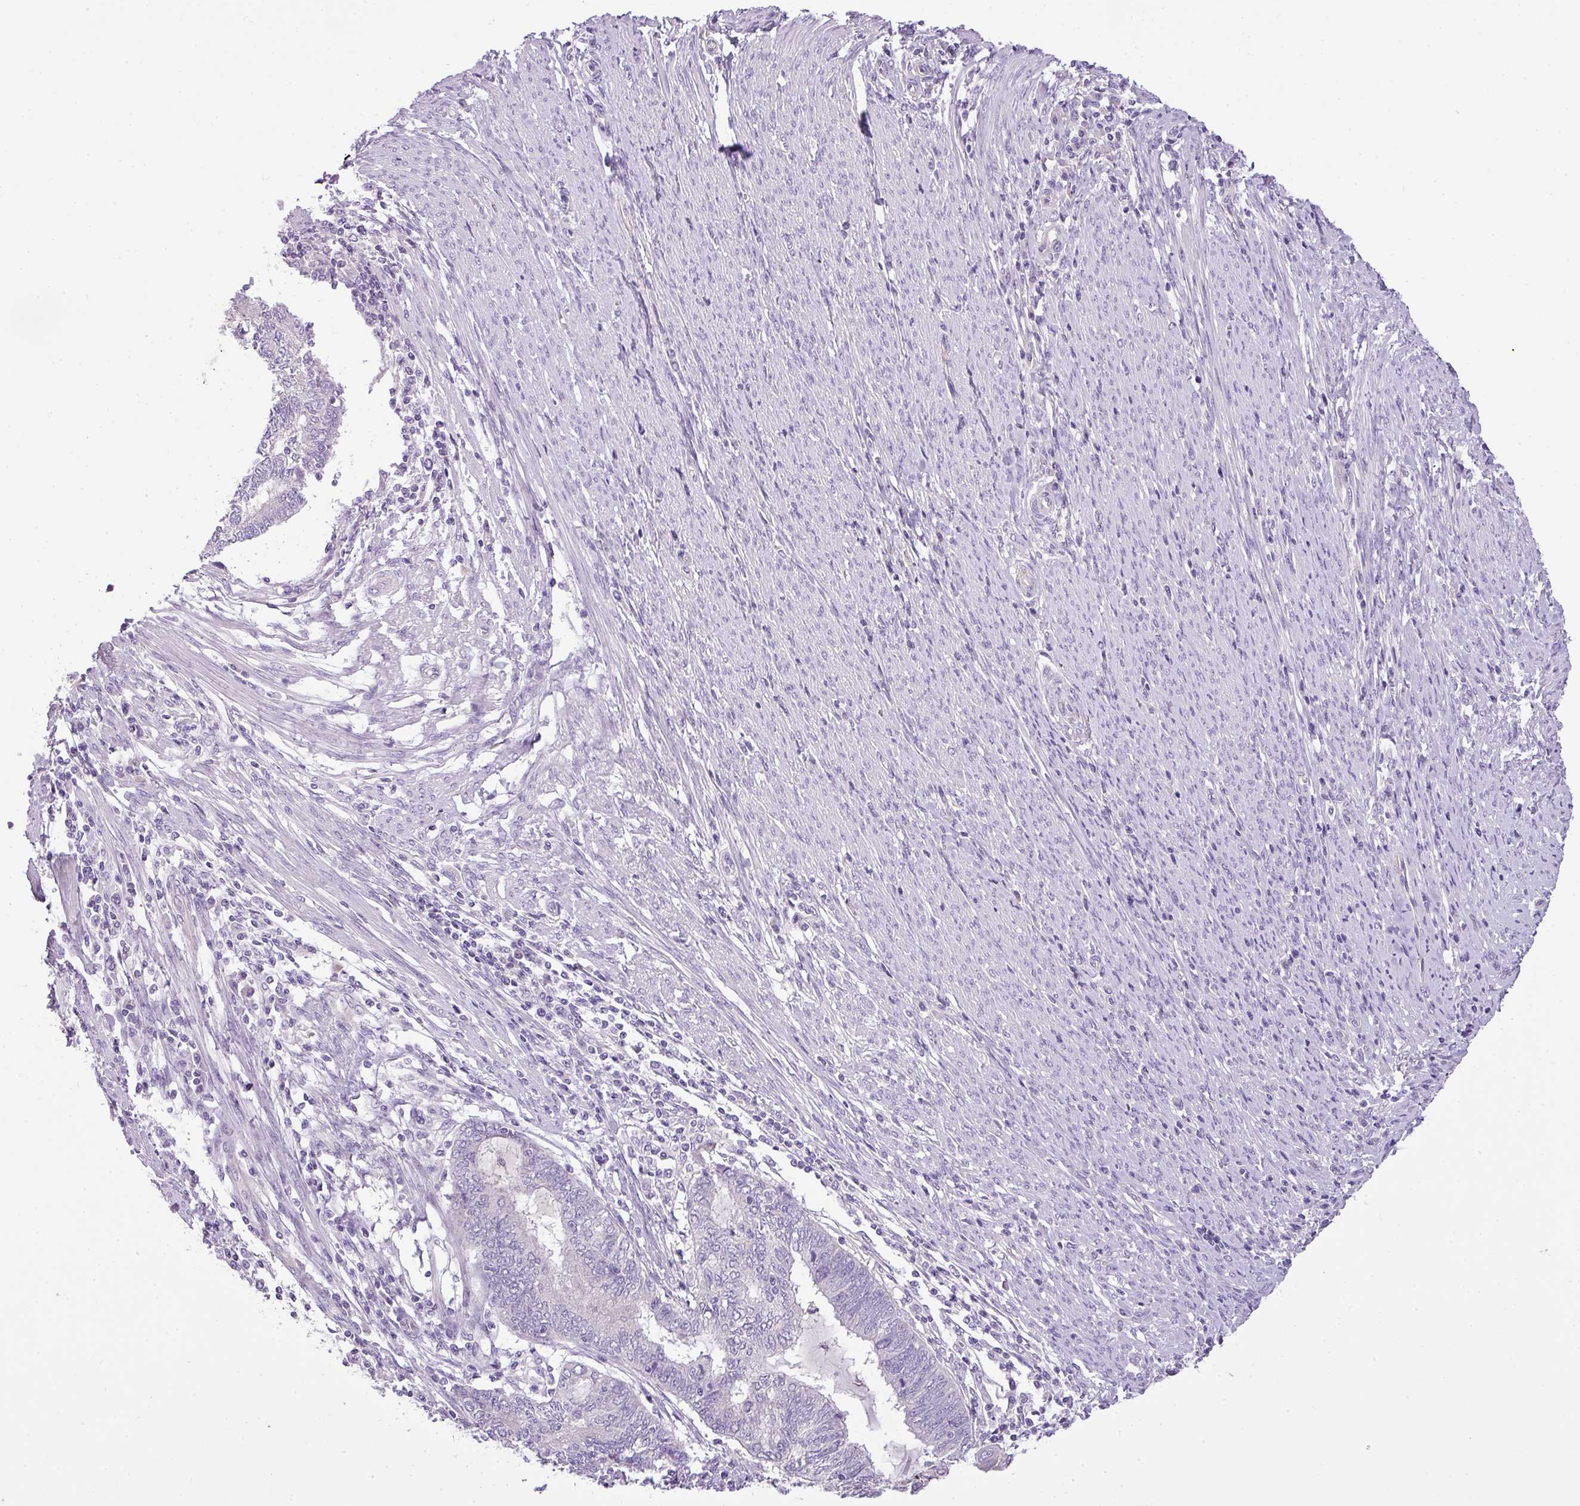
{"staining": {"intensity": "negative", "quantity": "none", "location": "none"}, "tissue": "endometrial cancer", "cell_type": "Tumor cells", "image_type": "cancer", "snomed": [{"axis": "morphology", "description": "Adenocarcinoma, NOS"}, {"axis": "topography", "description": "Uterus"}, {"axis": "topography", "description": "Endometrium"}], "caption": "High power microscopy image of an immunohistochemistry (IHC) image of endometrial adenocarcinoma, revealing no significant expression in tumor cells.", "gene": "ENSG00000273748", "patient": {"sex": "female", "age": 70}}